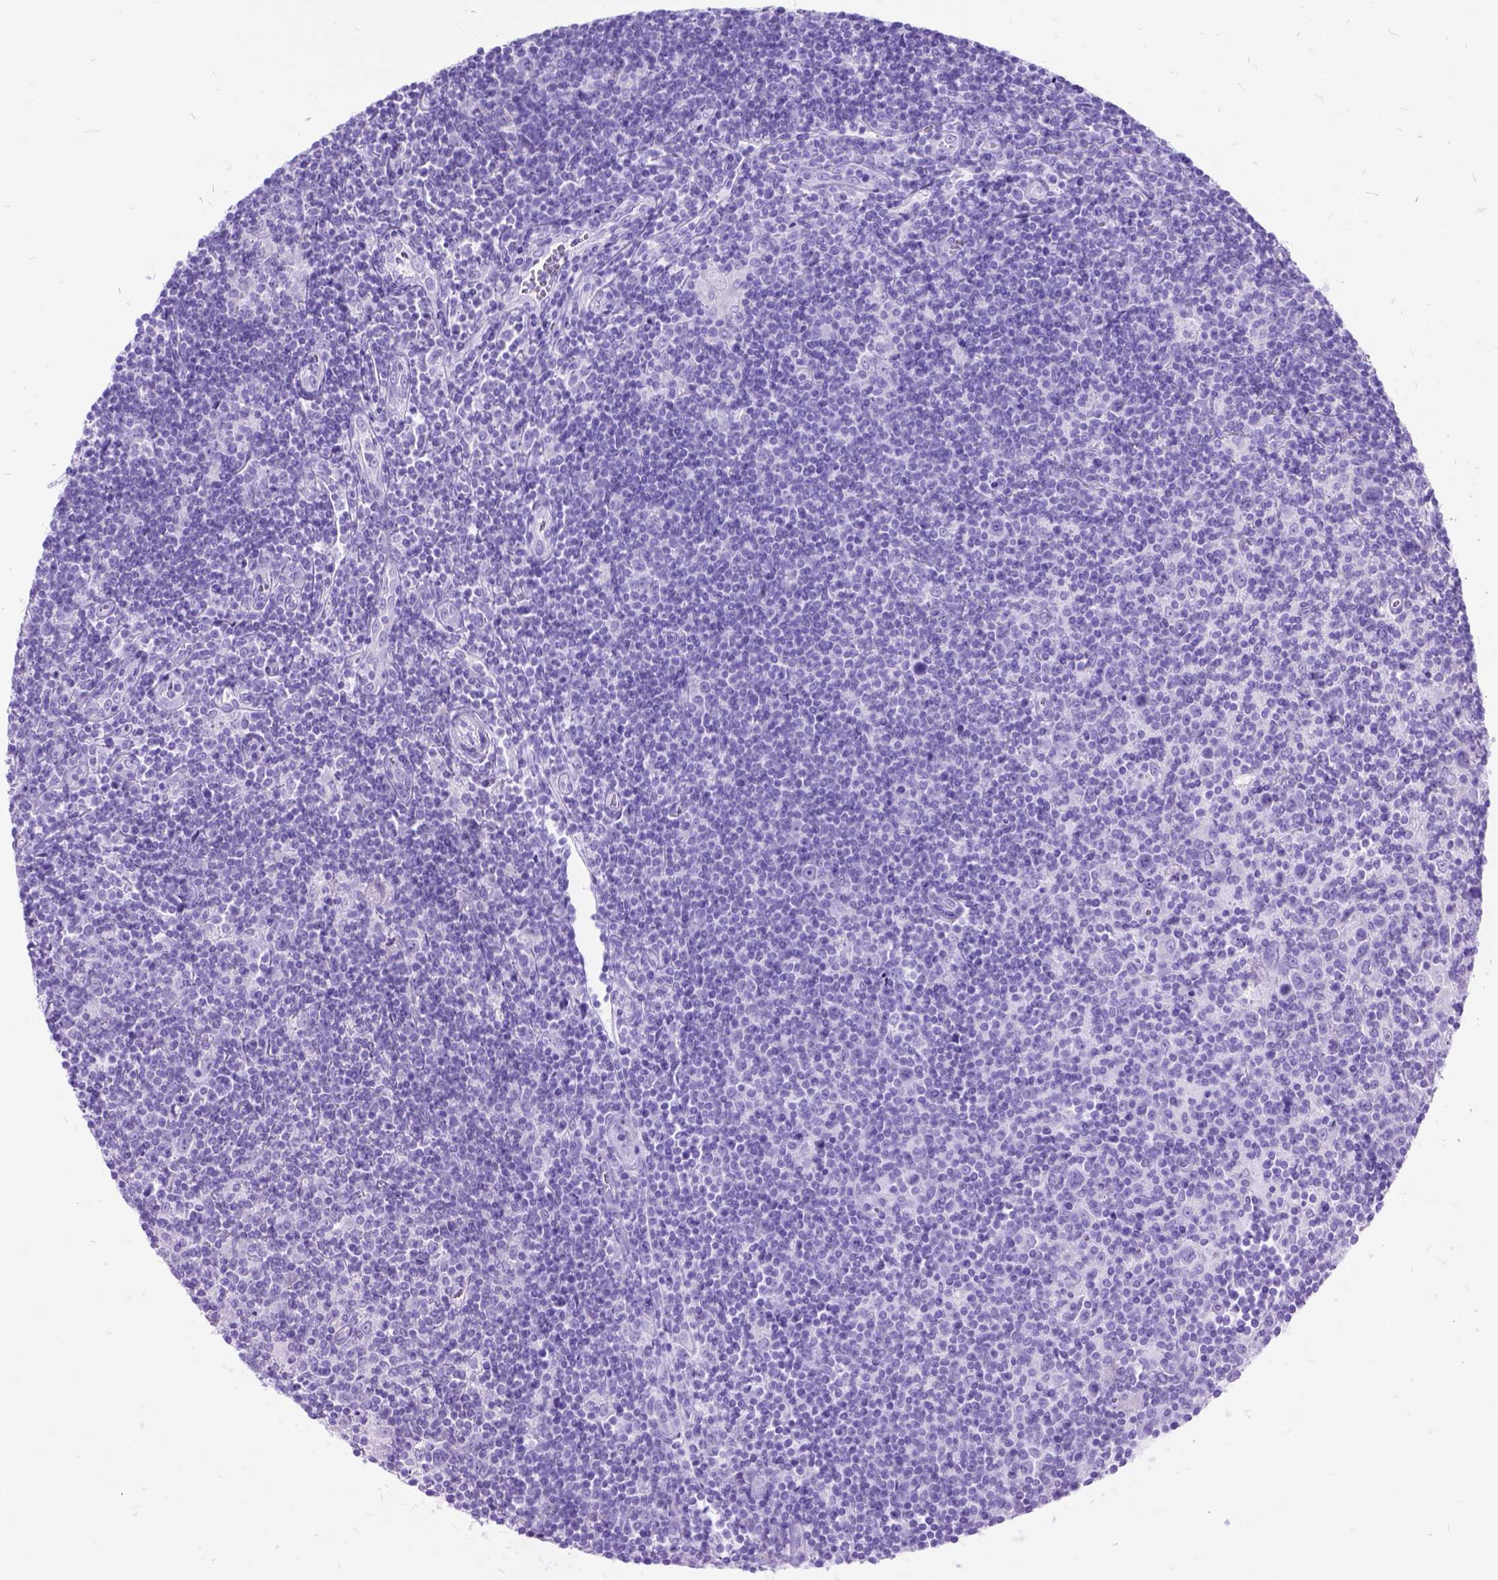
{"staining": {"intensity": "negative", "quantity": "none", "location": "none"}, "tissue": "lymphoma", "cell_type": "Tumor cells", "image_type": "cancer", "snomed": [{"axis": "morphology", "description": "Hodgkin's disease, NOS"}, {"axis": "topography", "description": "Lymph node"}], "caption": "IHC of Hodgkin's disease demonstrates no staining in tumor cells.", "gene": "DNAH2", "patient": {"sex": "male", "age": 40}}